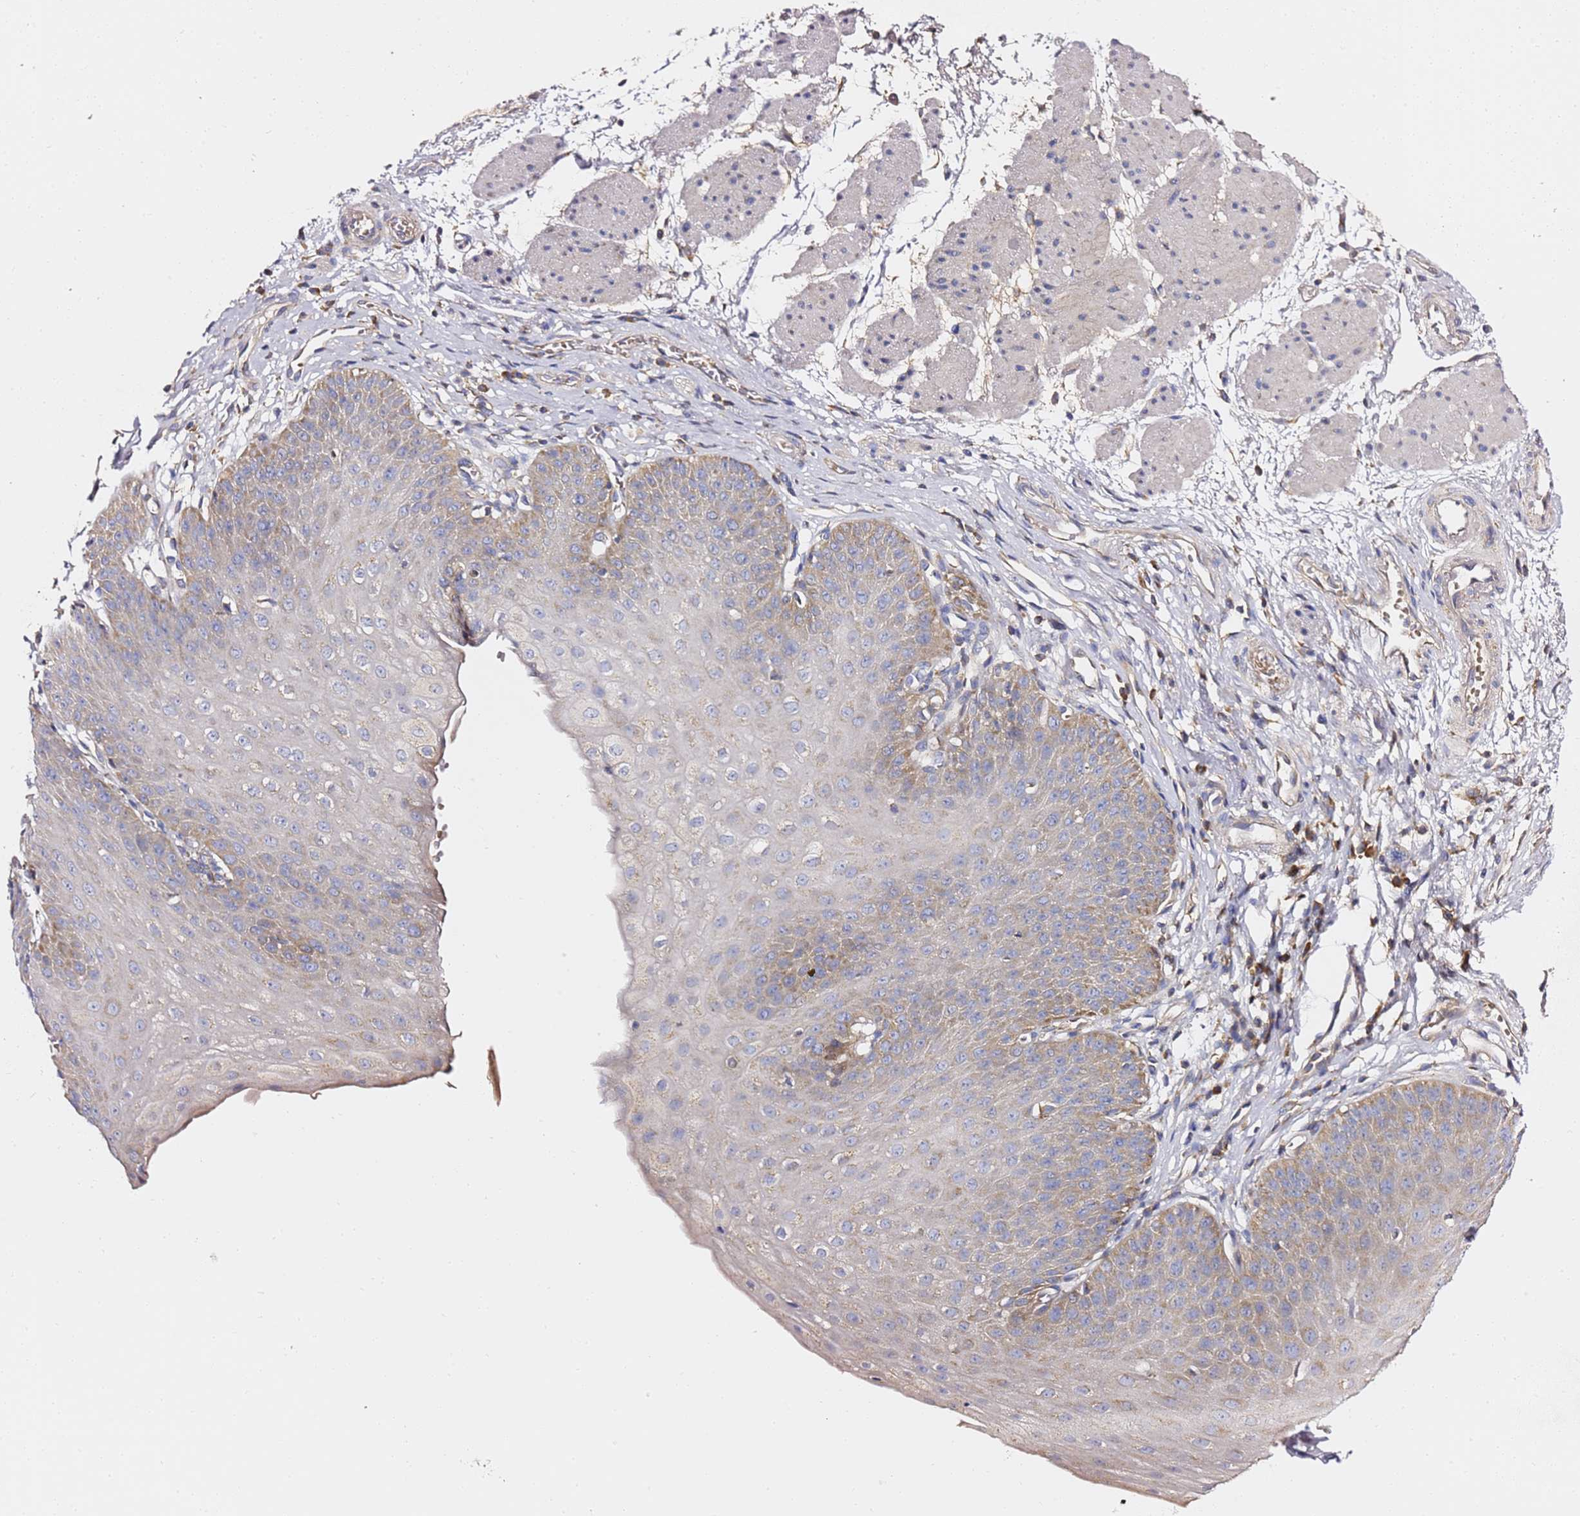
{"staining": {"intensity": "moderate", "quantity": "25%-75%", "location": "cytoplasmic/membranous"}, "tissue": "esophagus", "cell_type": "Squamous epithelial cells", "image_type": "normal", "snomed": [{"axis": "morphology", "description": "Normal tissue, NOS"}, {"axis": "topography", "description": "Esophagus"}], "caption": "Immunohistochemistry (IHC) (DAB (3,3'-diaminobenzidine)) staining of unremarkable esophagus demonstrates moderate cytoplasmic/membranous protein staining in approximately 25%-75% of squamous epithelial cells. (DAB (3,3'-diaminobenzidine) = brown stain, brightfield microscopy at high magnification).", "gene": "C19orf12", "patient": {"sex": "male", "age": 71}}